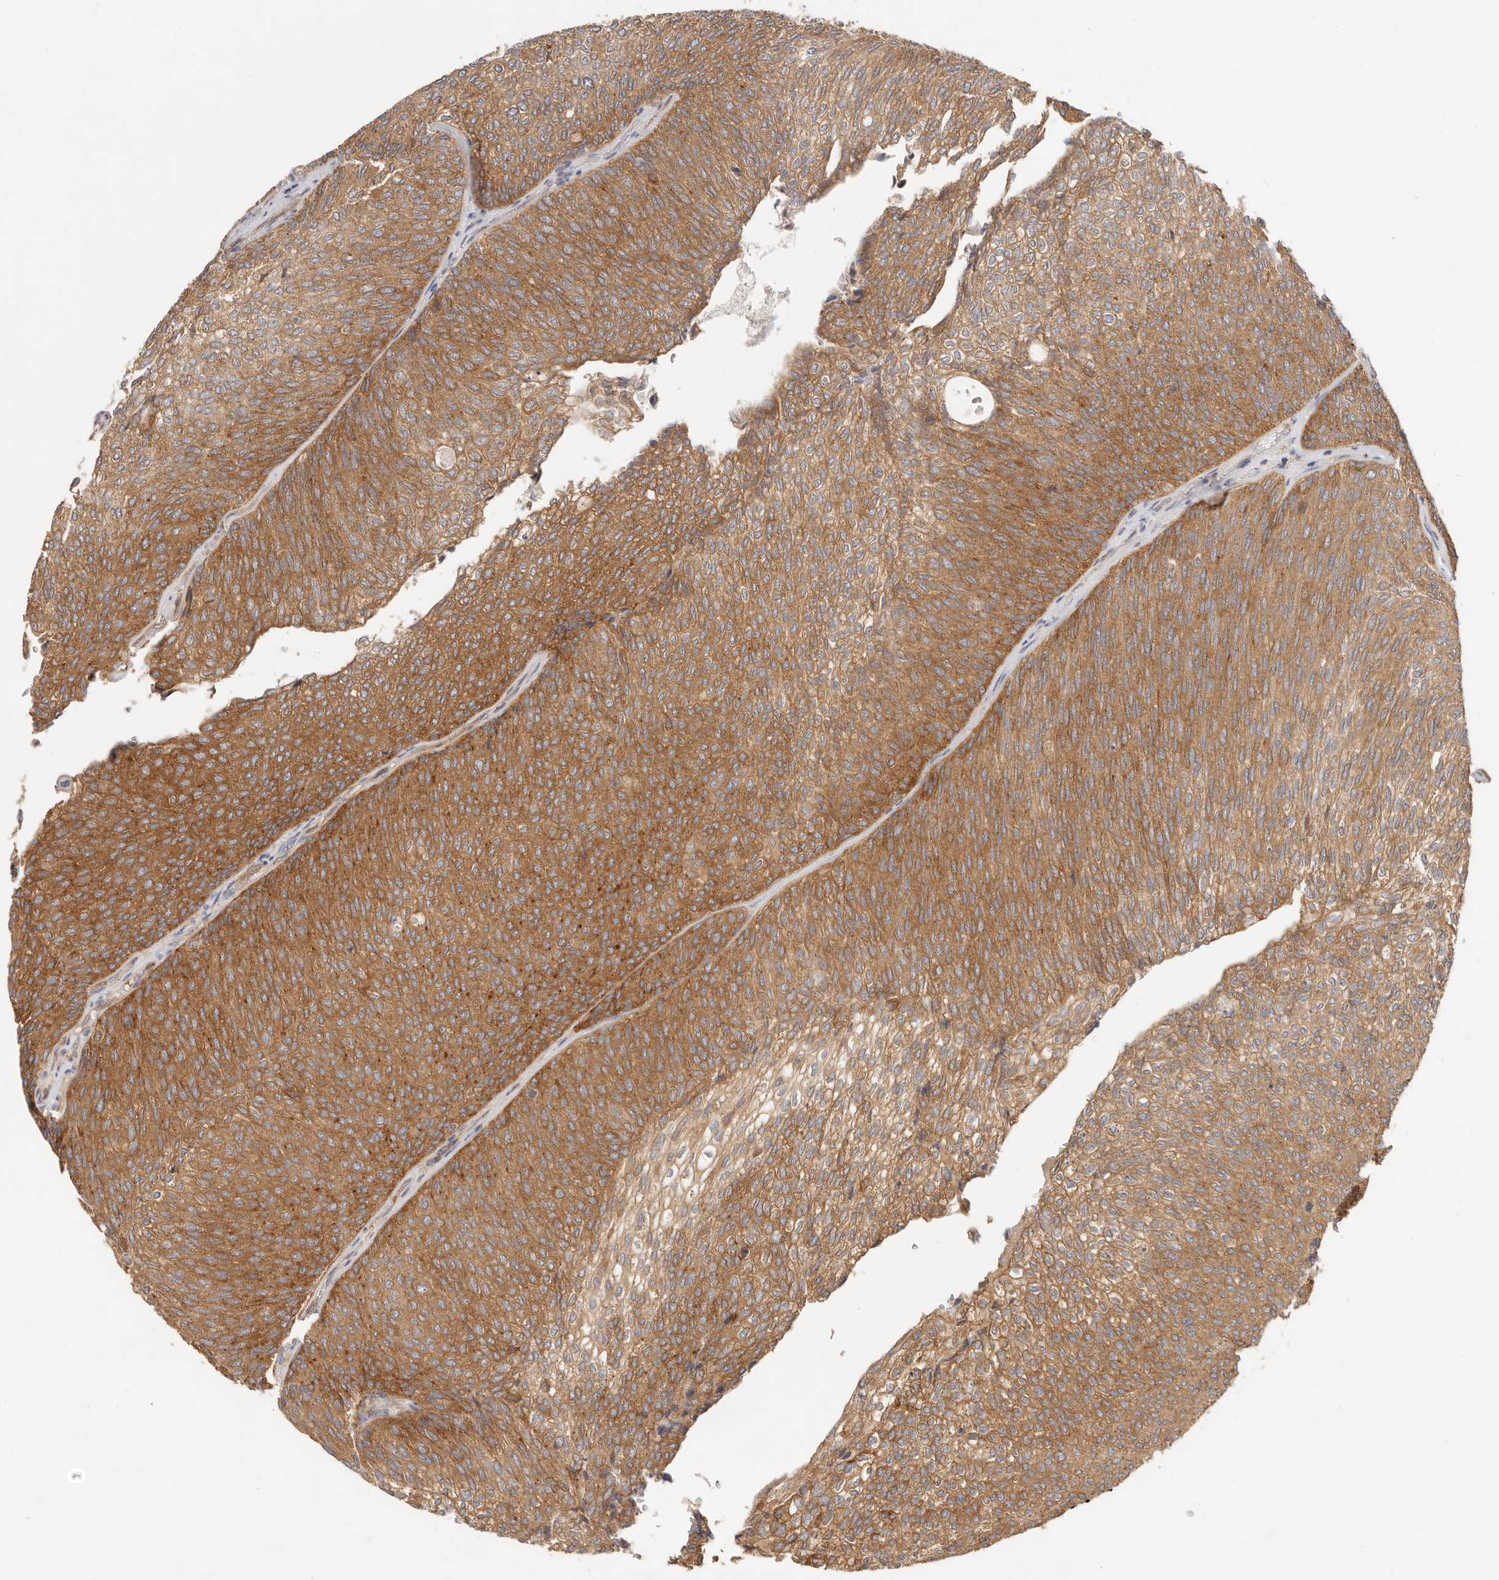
{"staining": {"intensity": "moderate", "quantity": "25%-75%", "location": "cytoplasmic/membranous"}, "tissue": "urothelial cancer", "cell_type": "Tumor cells", "image_type": "cancer", "snomed": [{"axis": "morphology", "description": "Urothelial carcinoma, Low grade"}, {"axis": "topography", "description": "Urinary bladder"}], "caption": "Urothelial cancer stained for a protein (brown) displays moderate cytoplasmic/membranous positive expression in approximately 25%-75% of tumor cells.", "gene": "DTNBP1", "patient": {"sex": "female", "age": 79}}